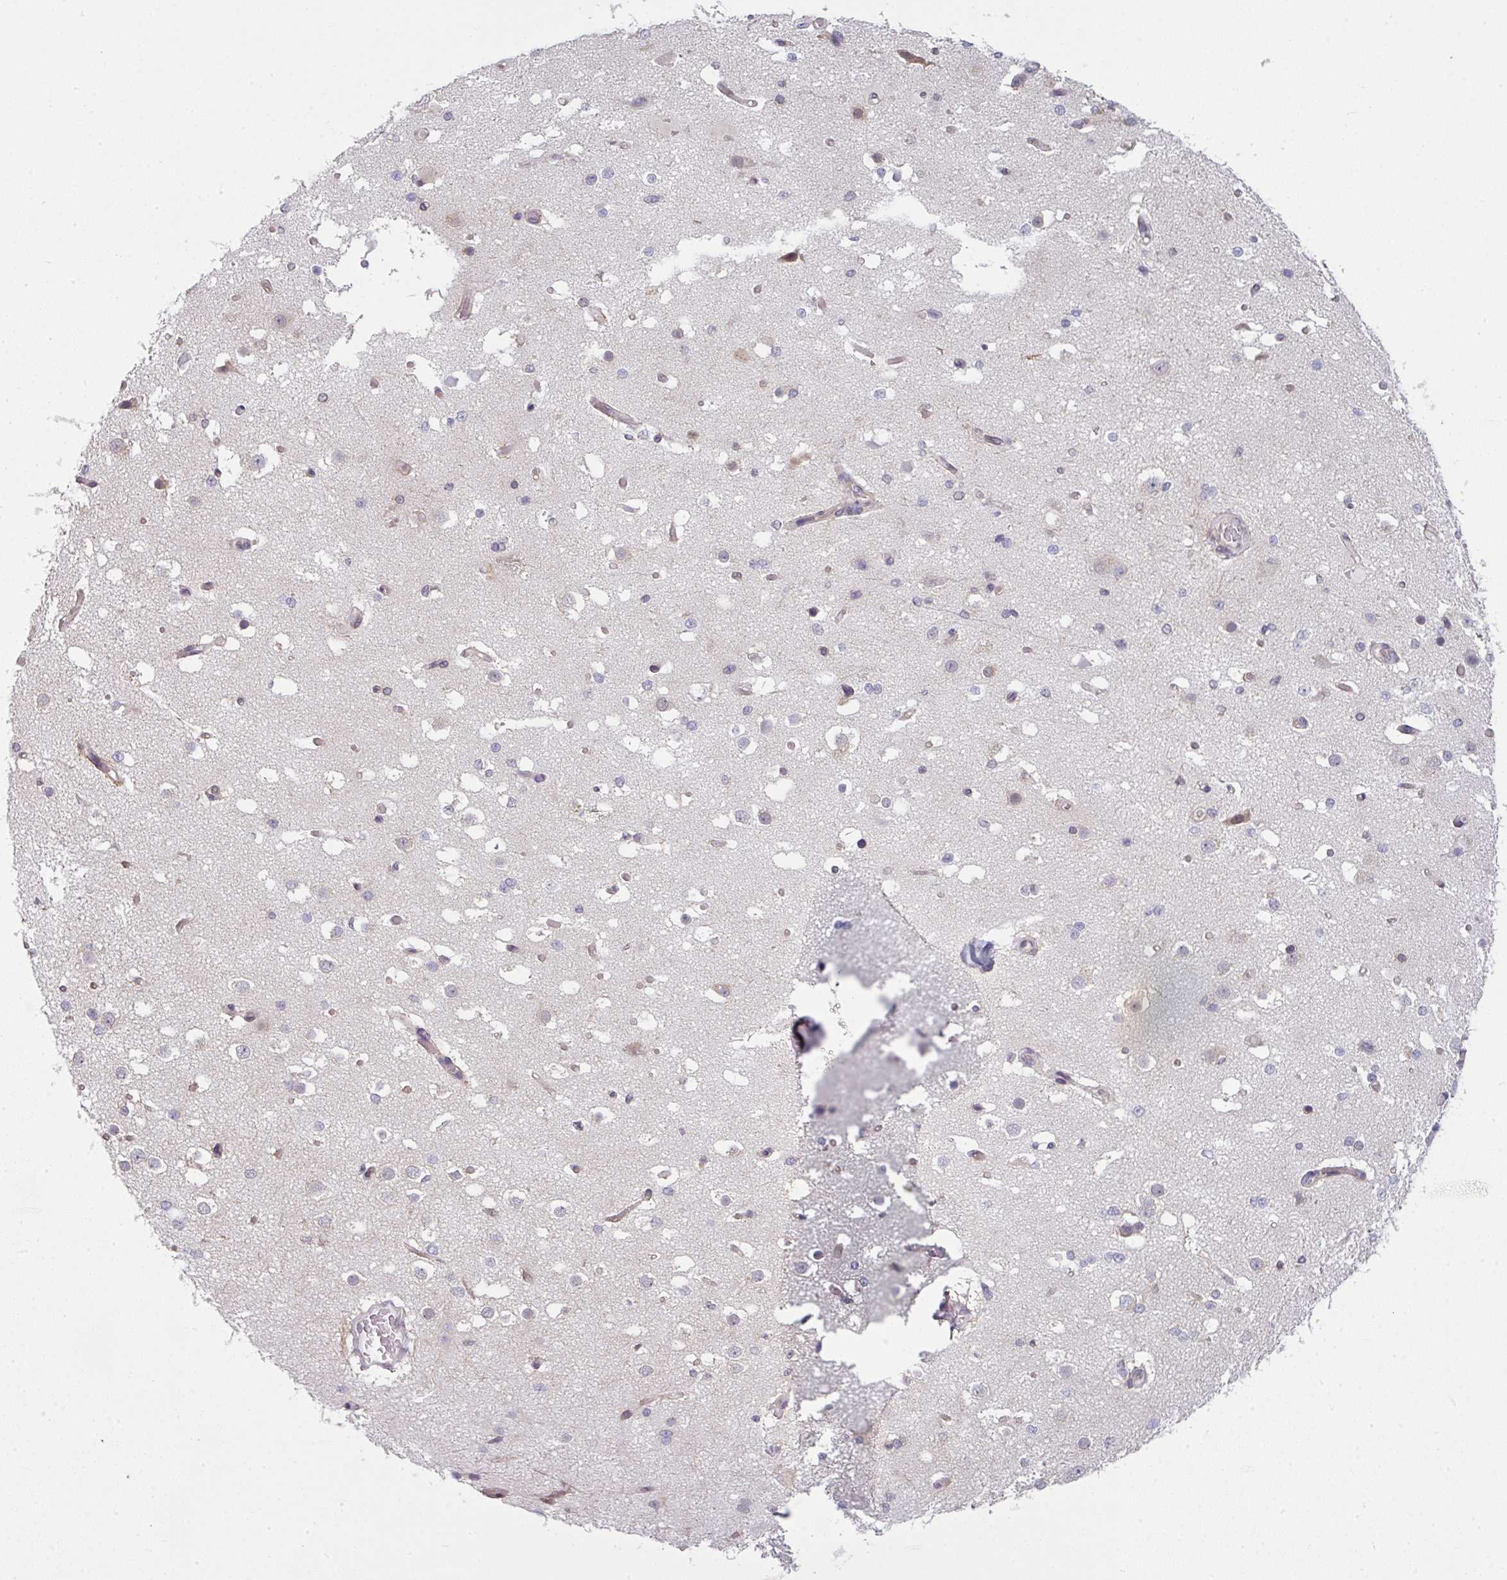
{"staining": {"intensity": "weak", "quantity": "<25%", "location": "cytoplasmic/membranous"}, "tissue": "cerebral cortex", "cell_type": "Endothelial cells", "image_type": "normal", "snomed": [{"axis": "morphology", "description": "Normal tissue, NOS"}, {"axis": "morphology", "description": "Inflammation, NOS"}, {"axis": "topography", "description": "Cerebral cortex"}], "caption": "Micrograph shows no protein positivity in endothelial cells of normal cerebral cortex.", "gene": "DERPC", "patient": {"sex": "male", "age": 6}}